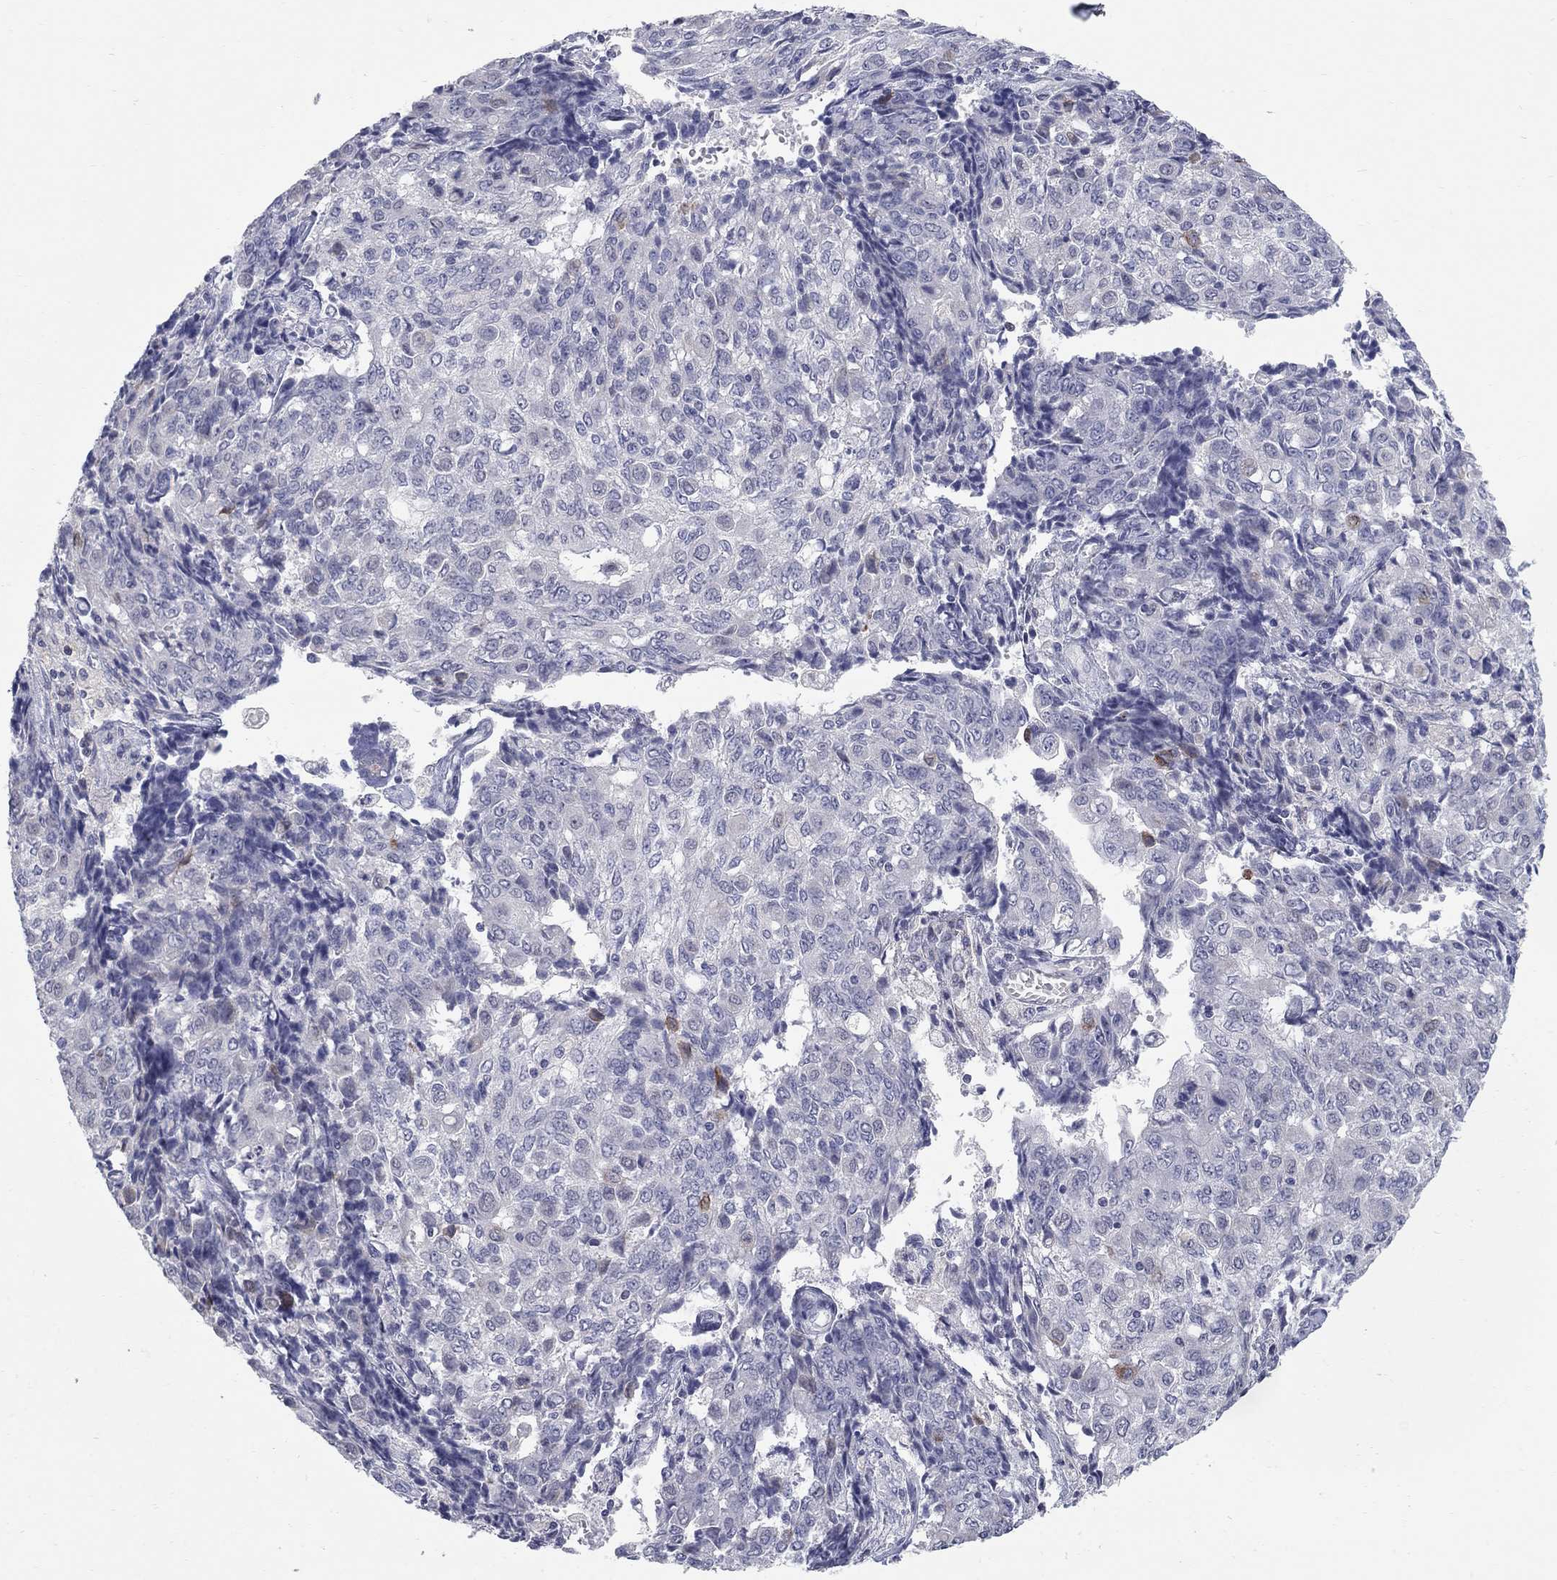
{"staining": {"intensity": "negative", "quantity": "none", "location": "none"}, "tissue": "ovarian cancer", "cell_type": "Tumor cells", "image_type": "cancer", "snomed": [{"axis": "morphology", "description": "Carcinoma, endometroid"}, {"axis": "topography", "description": "Ovary"}], "caption": "Immunohistochemistry histopathology image of human ovarian cancer stained for a protein (brown), which exhibits no staining in tumor cells. The staining was performed using DAB to visualize the protein expression in brown, while the nuclei were stained in blue with hematoxylin (Magnification: 20x).", "gene": "NTRK2", "patient": {"sex": "female", "age": 42}}